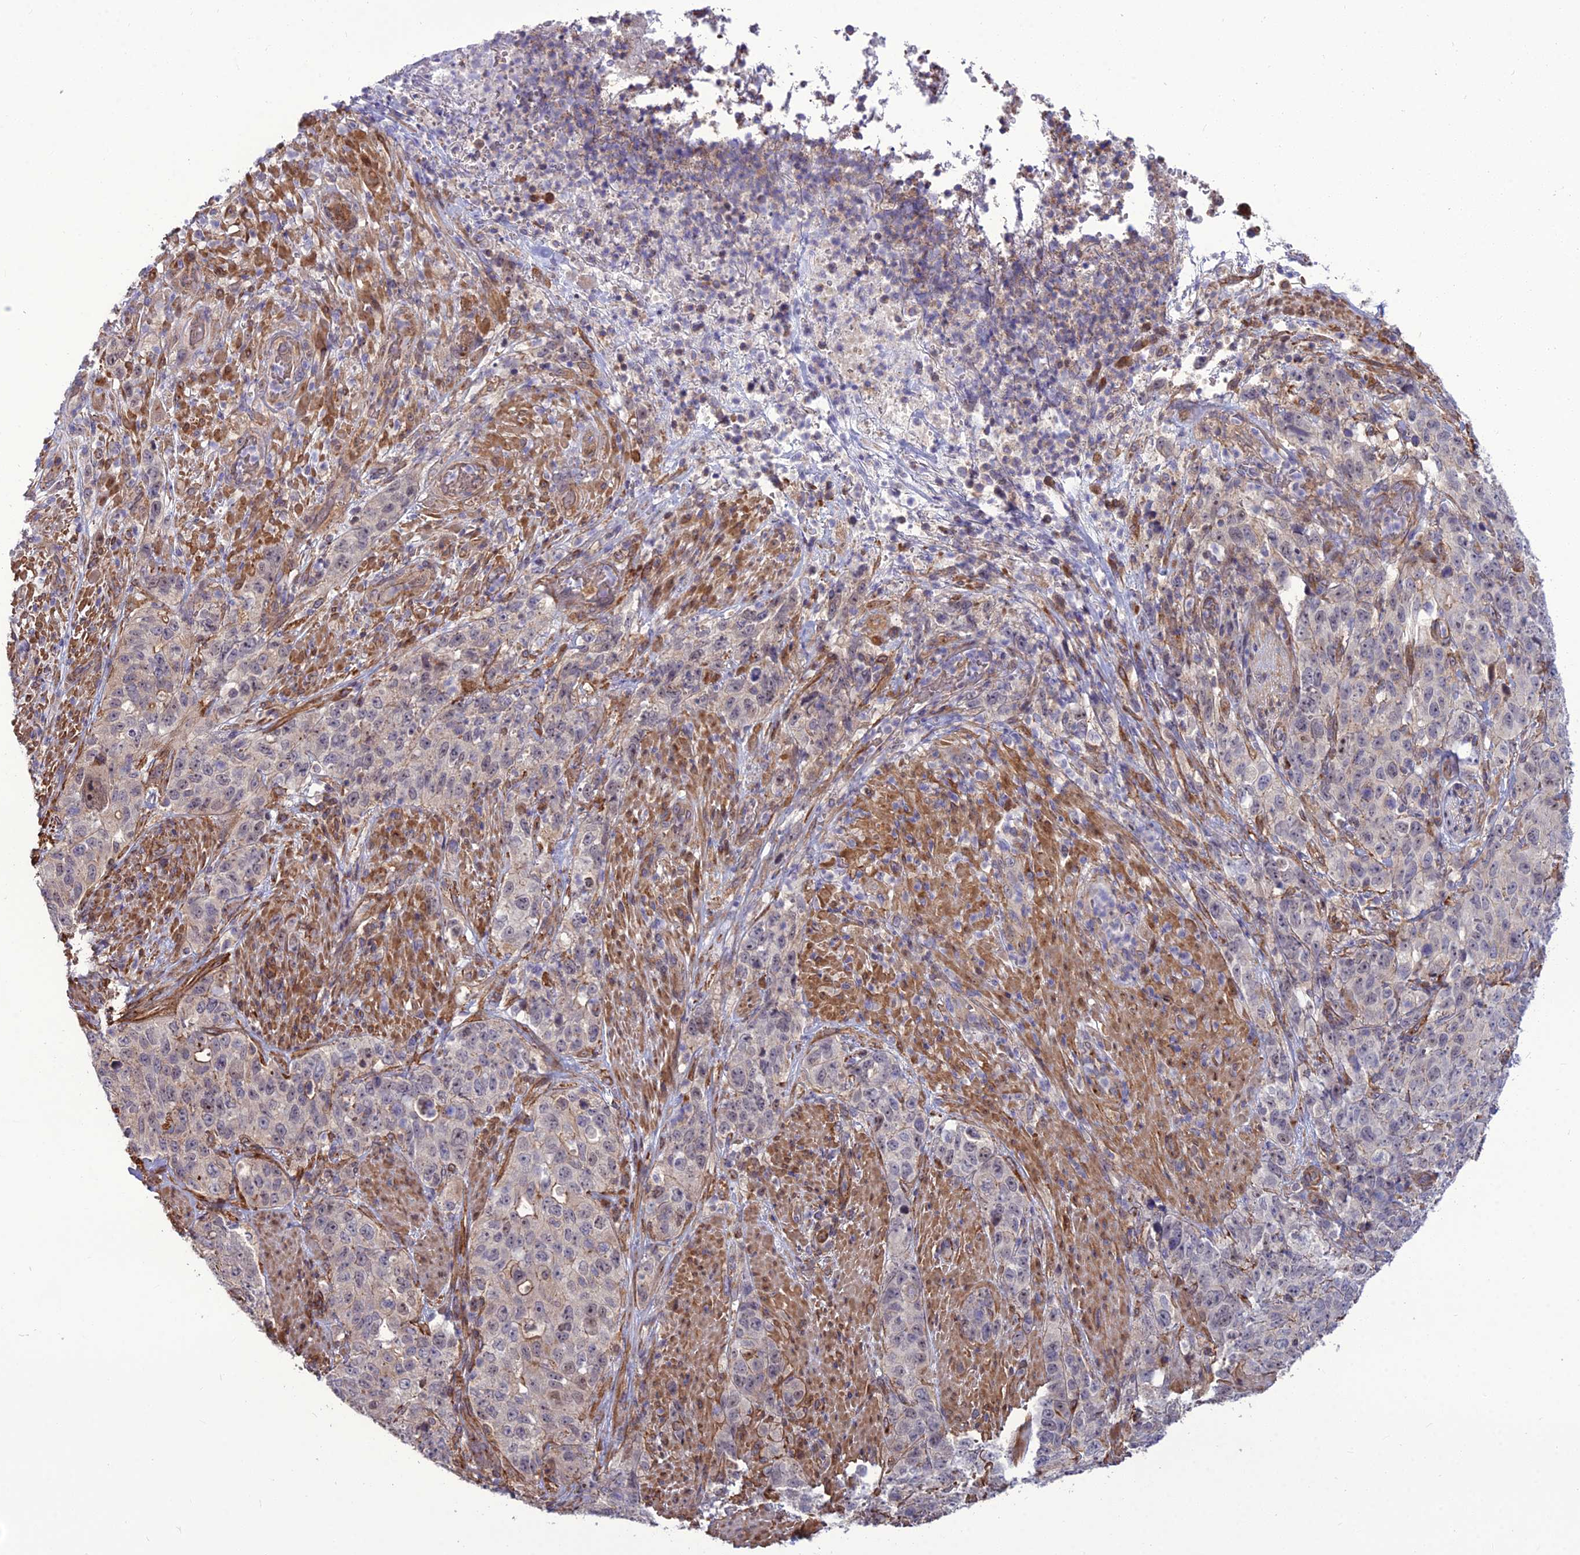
{"staining": {"intensity": "weak", "quantity": "<25%", "location": "cytoplasmic/membranous"}, "tissue": "stomach cancer", "cell_type": "Tumor cells", "image_type": "cancer", "snomed": [{"axis": "morphology", "description": "Adenocarcinoma, NOS"}, {"axis": "topography", "description": "Stomach"}], "caption": "DAB (3,3'-diaminobenzidine) immunohistochemical staining of human stomach adenocarcinoma shows no significant expression in tumor cells.", "gene": "TSPYL2", "patient": {"sex": "male", "age": 48}}